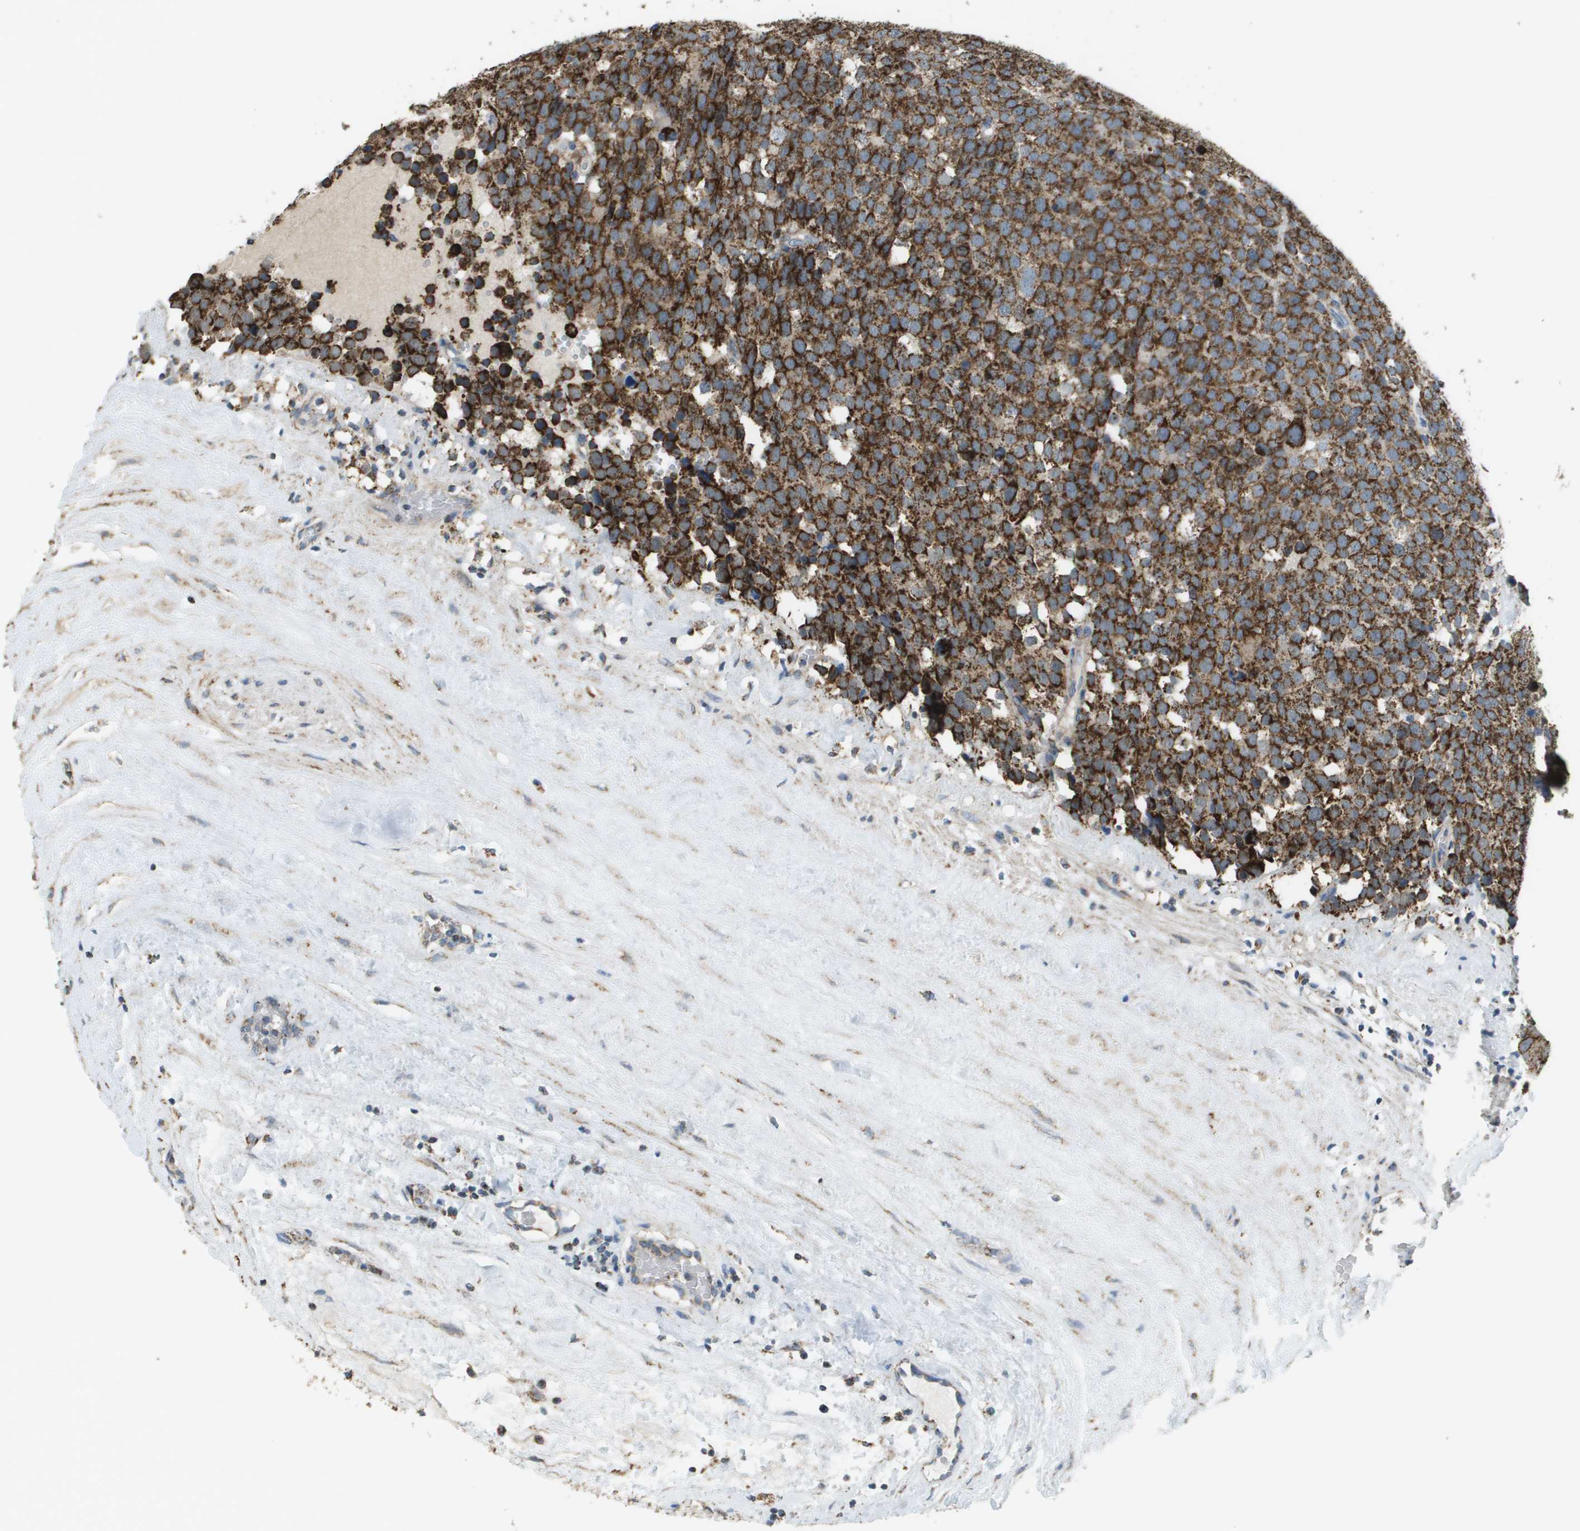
{"staining": {"intensity": "strong", "quantity": ">75%", "location": "cytoplasmic/membranous"}, "tissue": "testis cancer", "cell_type": "Tumor cells", "image_type": "cancer", "snomed": [{"axis": "morphology", "description": "Seminoma, NOS"}, {"axis": "topography", "description": "Testis"}], "caption": "Immunohistochemical staining of testis cancer (seminoma) demonstrates strong cytoplasmic/membranous protein staining in approximately >75% of tumor cells. Nuclei are stained in blue.", "gene": "FH", "patient": {"sex": "male", "age": 71}}